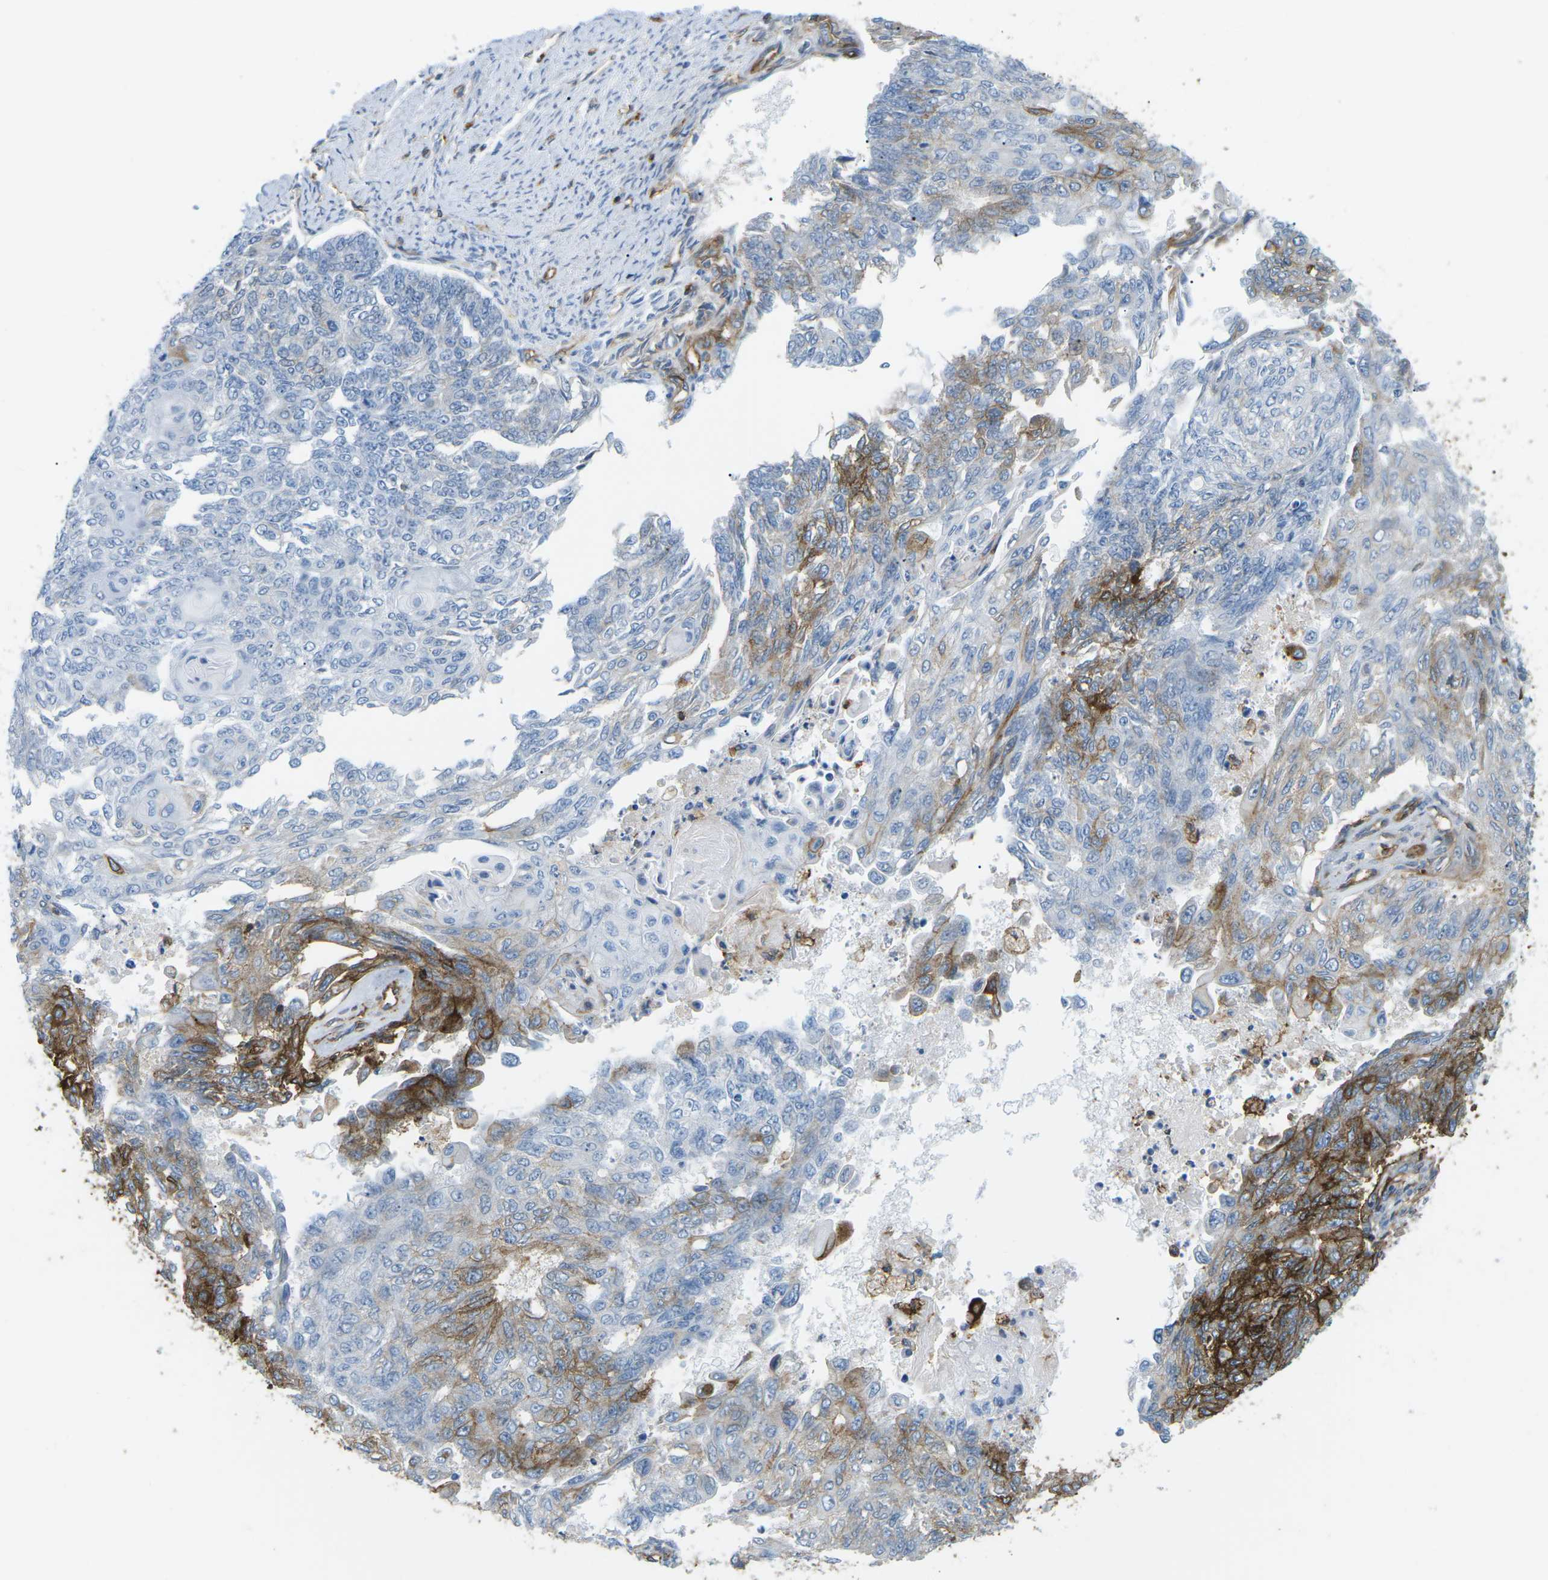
{"staining": {"intensity": "moderate", "quantity": "<25%", "location": "cytoplasmic/membranous"}, "tissue": "endometrial cancer", "cell_type": "Tumor cells", "image_type": "cancer", "snomed": [{"axis": "morphology", "description": "Adenocarcinoma, NOS"}, {"axis": "topography", "description": "Endometrium"}], "caption": "There is low levels of moderate cytoplasmic/membranous expression in tumor cells of adenocarcinoma (endometrial), as demonstrated by immunohistochemical staining (brown color).", "gene": "HLA-B", "patient": {"sex": "female", "age": 32}}